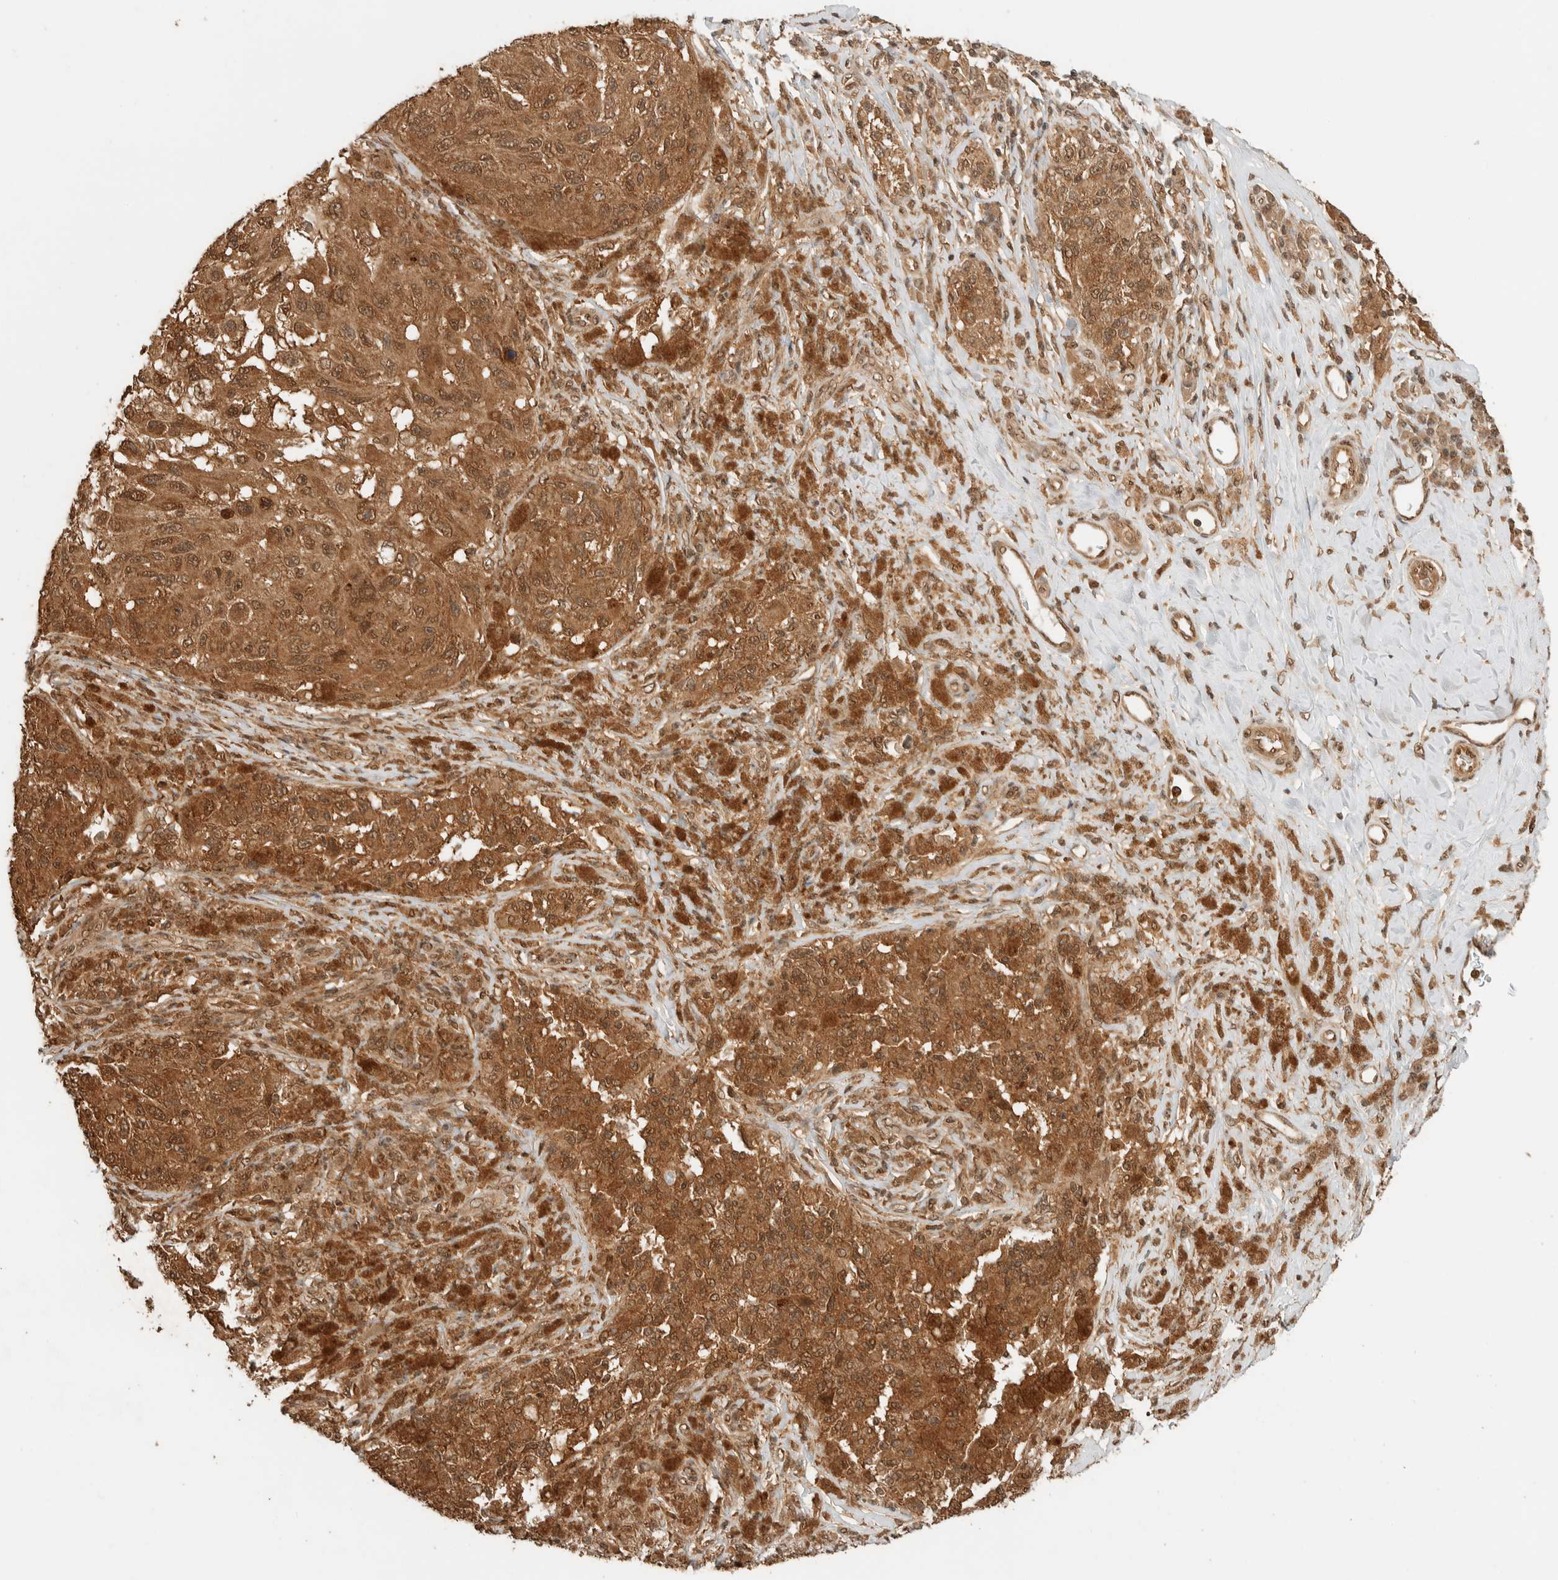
{"staining": {"intensity": "moderate", "quantity": ">75%", "location": "cytoplasmic/membranous,nuclear"}, "tissue": "melanoma", "cell_type": "Tumor cells", "image_type": "cancer", "snomed": [{"axis": "morphology", "description": "Malignant melanoma, NOS"}, {"axis": "topography", "description": "Skin"}], "caption": "About >75% of tumor cells in human malignant melanoma display moderate cytoplasmic/membranous and nuclear protein expression as visualized by brown immunohistochemical staining.", "gene": "ZBTB2", "patient": {"sex": "female", "age": 73}}